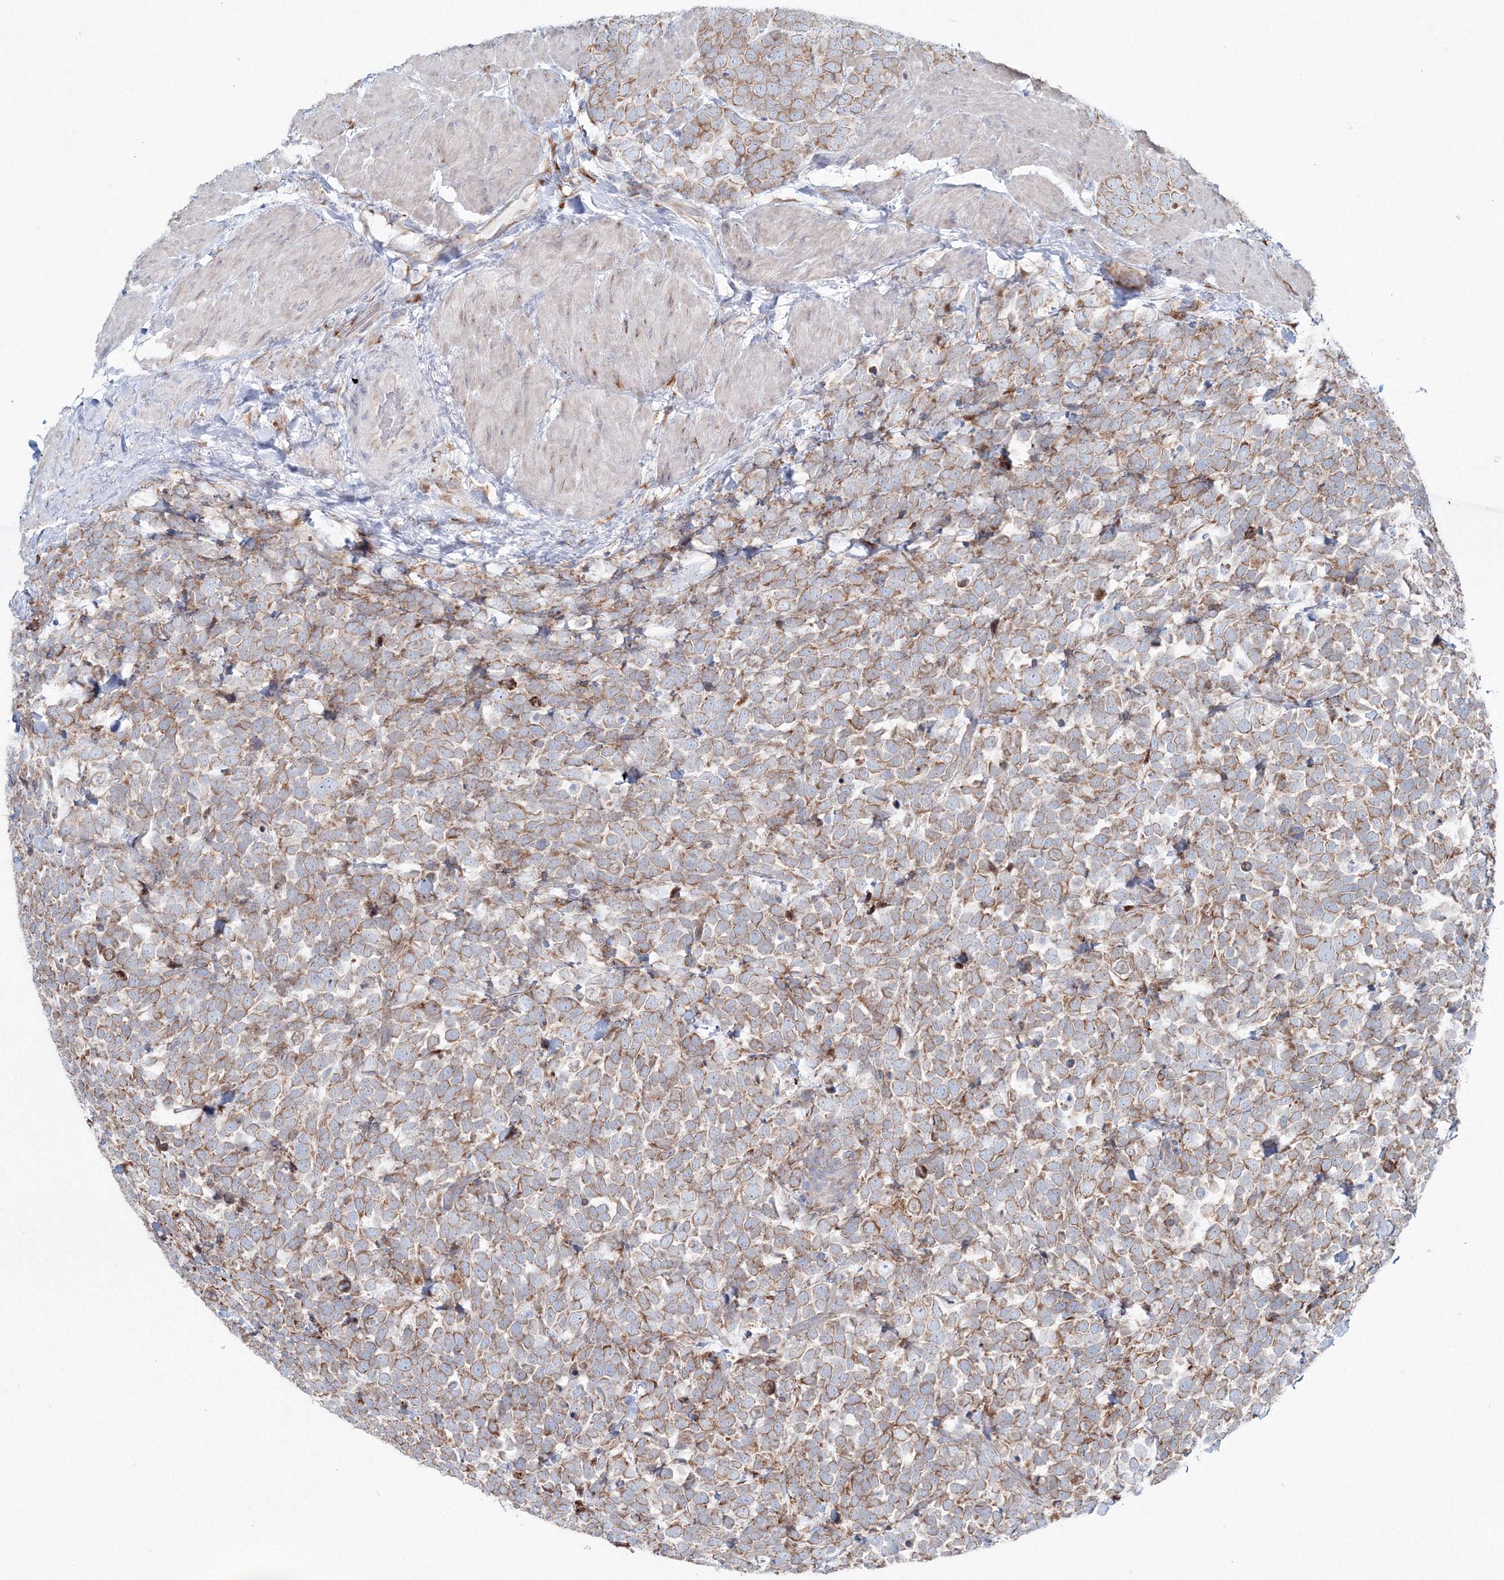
{"staining": {"intensity": "moderate", "quantity": ">75%", "location": "cytoplasmic/membranous"}, "tissue": "urothelial cancer", "cell_type": "Tumor cells", "image_type": "cancer", "snomed": [{"axis": "morphology", "description": "Urothelial carcinoma, High grade"}, {"axis": "topography", "description": "Urinary bladder"}], "caption": "Urothelial cancer tissue demonstrates moderate cytoplasmic/membranous staining in approximately >75% of tumor cells Using DAB (brown) and hematoxylin (blue) stains, captured at high magnification using brightfield microscopy.", "gene": "RCN1", "patient": {"sex": "female", "age": 82}}